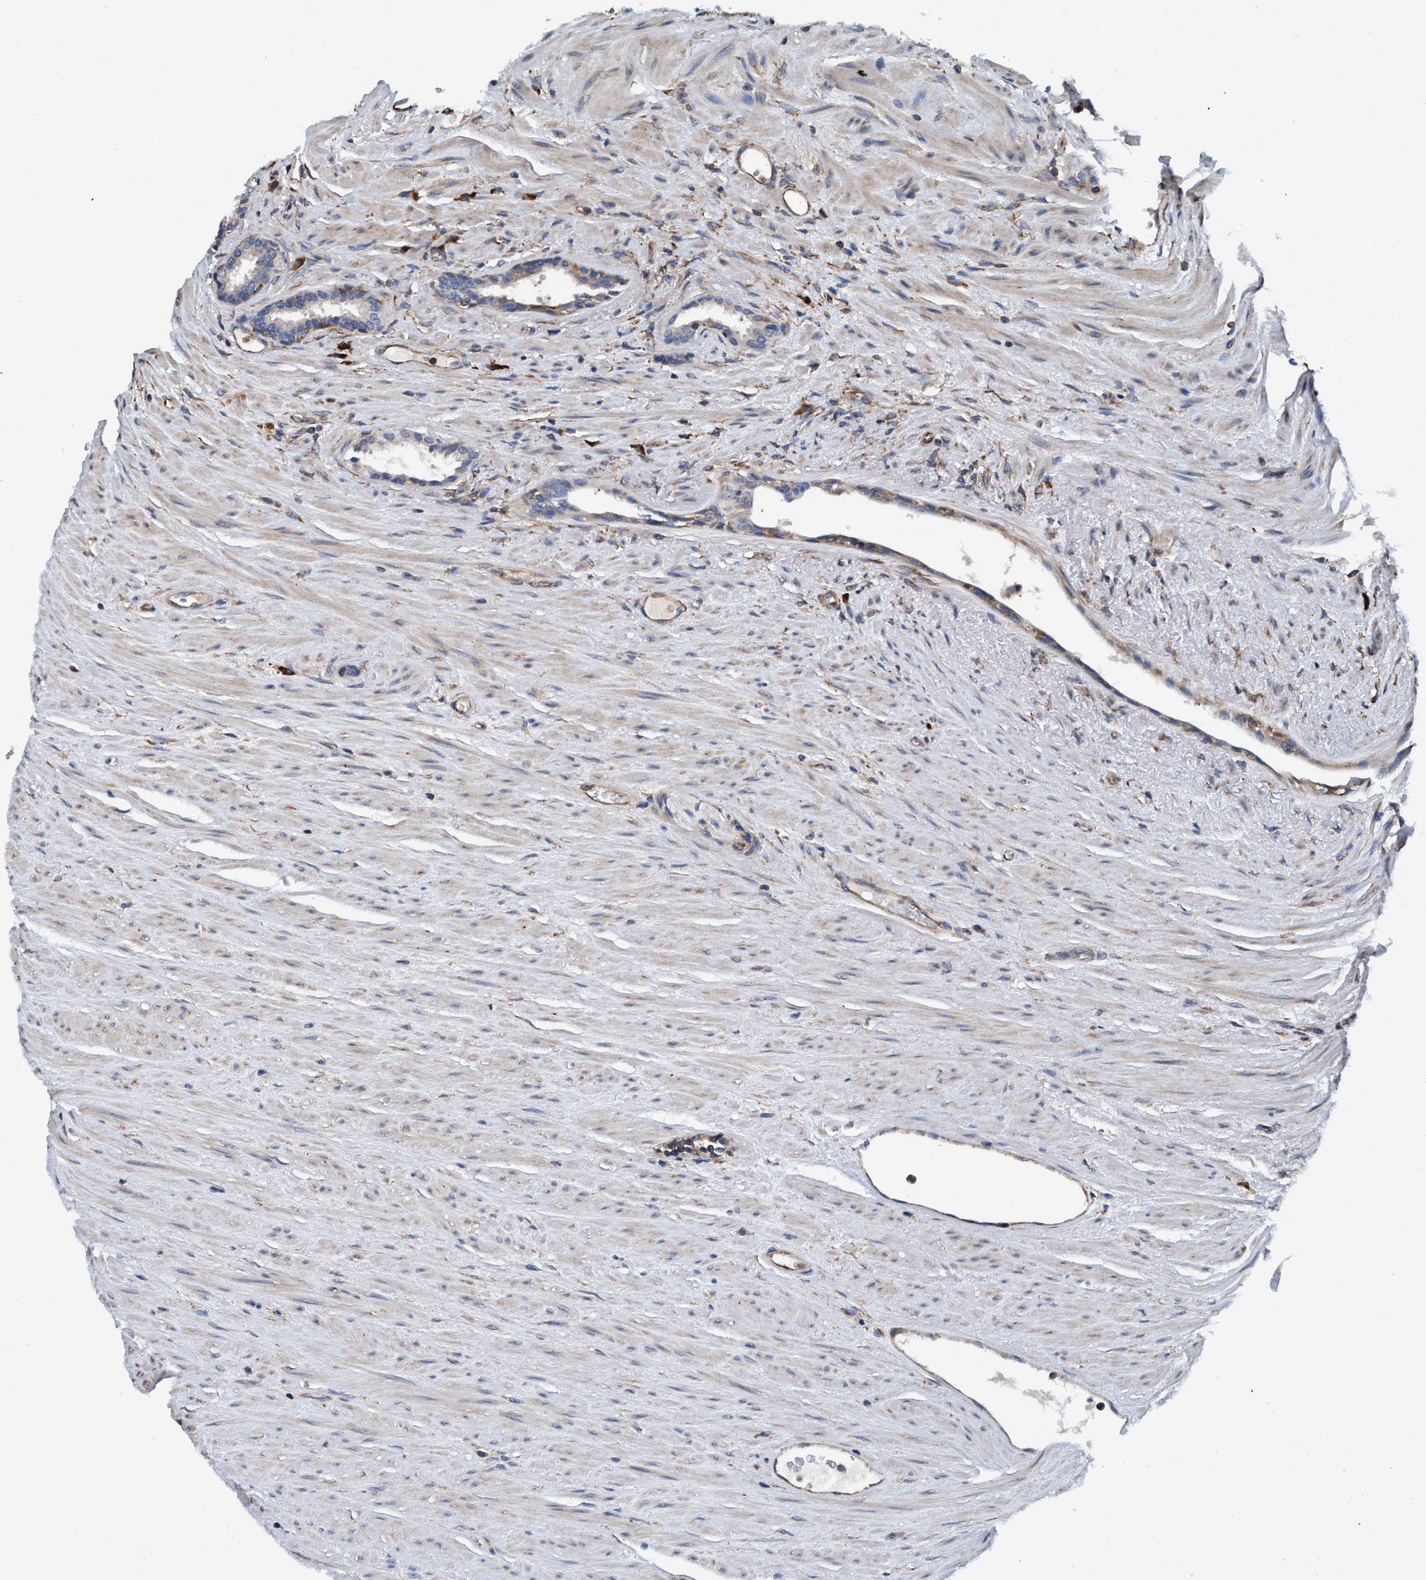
{"staining": {"intensity": "weak", "quantity": "25%-75%", "location": "cytoplasmic/membranous"}, "tissue": "prostate cancer", "cell_type": "Tumor cells", "image_type": "cancer", "snomed": [{"axis": "morphology", "description": "Adenocarcinoma, High grade"}, {"axis": "topography", "description": "Prostate"}], "caption": "A photomicrograph of prostate cancer stained for a protein displays weak cytoplasmic/membranous brown staining in tumor cells.", "gene": "ENDOG", "patient": {"sex": "male", "age": 71}}